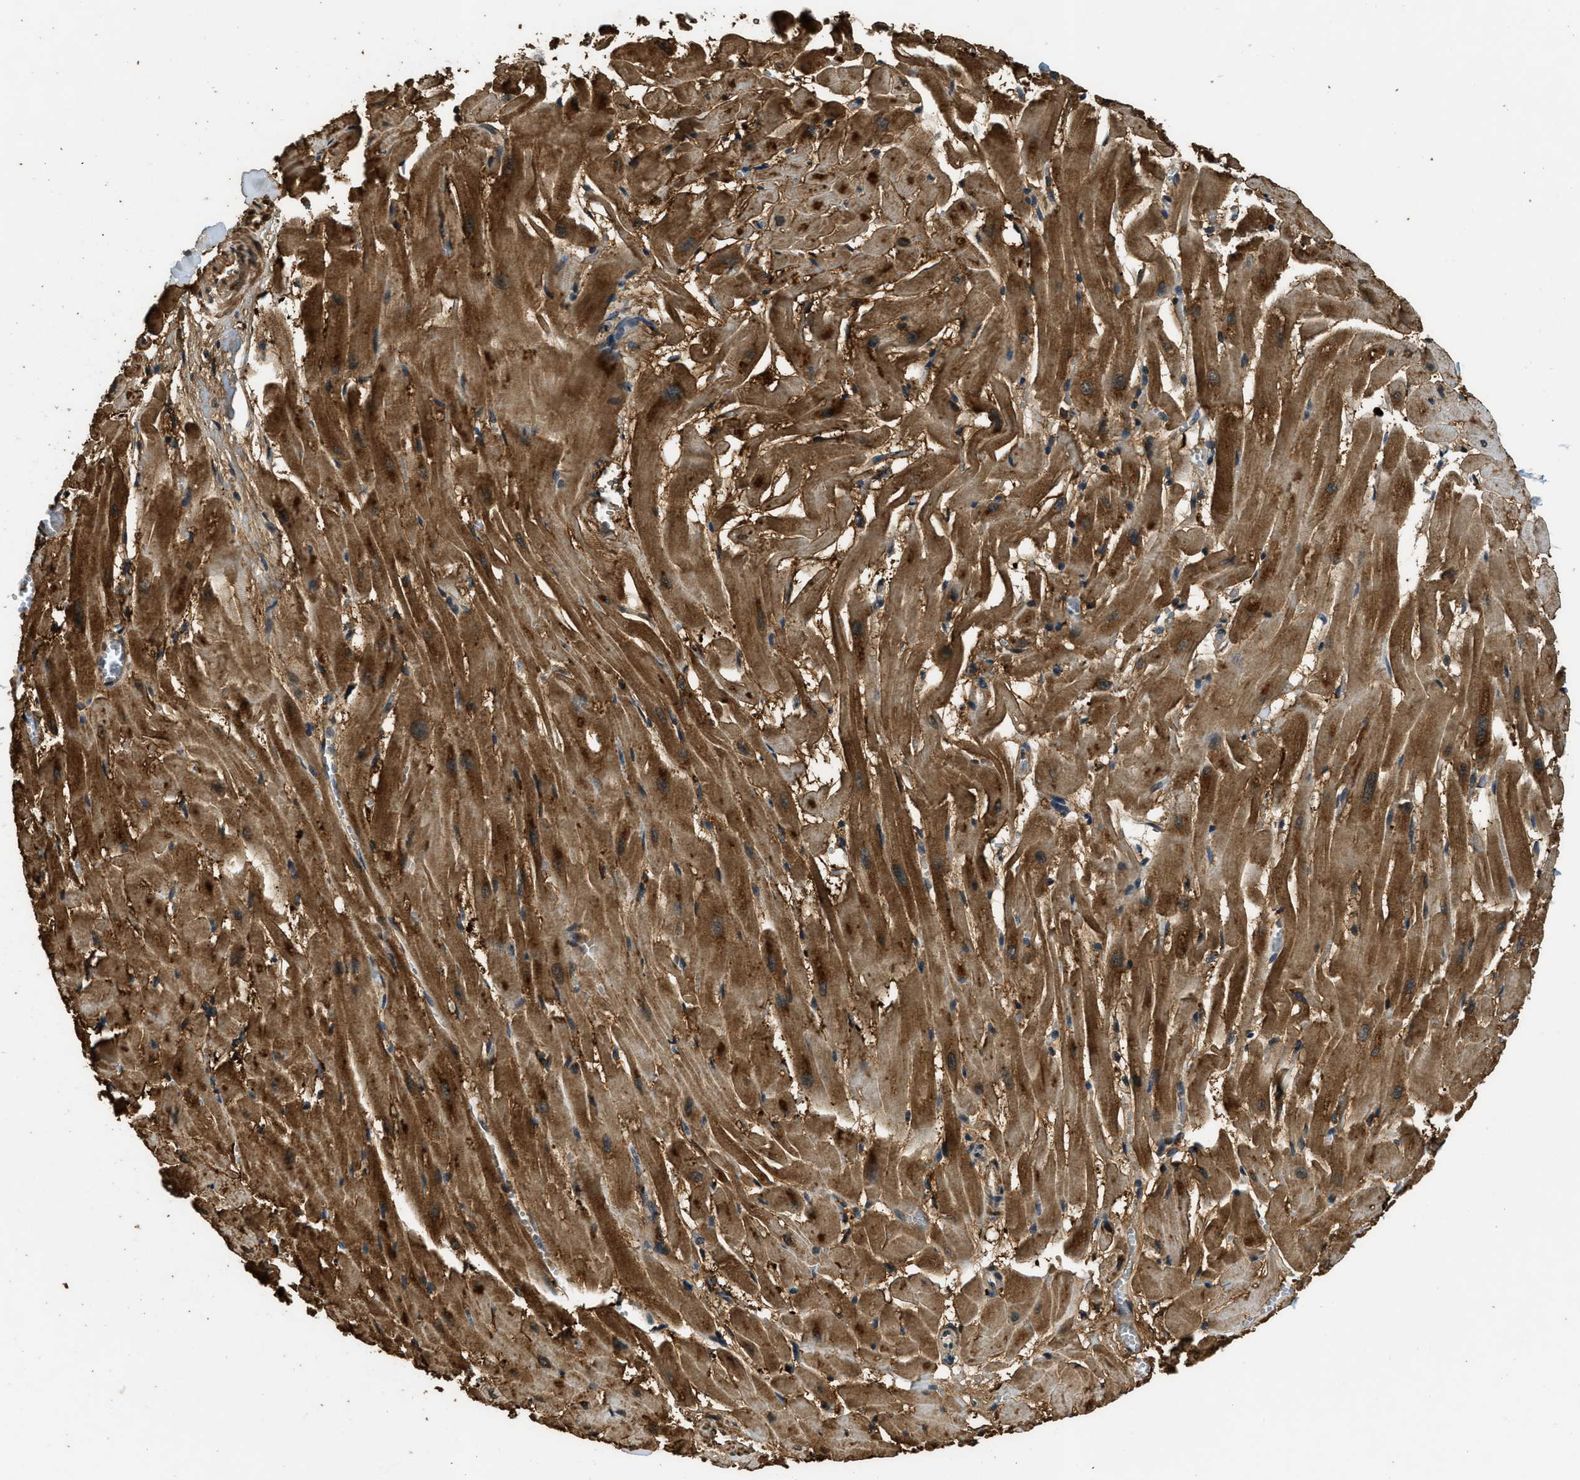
{"staining": {"intensity": "moderate", "quantity": ">75%", "location": "cytoplasmic/membranous"}, "tissue": "heart muscle", "cell_type": "Cardiomyocytes", "image_type": "normal", "snomed": [{"axis": "morphology", "description": "Normal tissue, NOS"}, {"axis": "topography", "description": "Heart"}], "caption": "Brown immunohistochemical staining in normal human heart muscle displays moderate cytoplasmic/membranous staining in approximately >75% of cardiomyocytes.", "gene": "MED21", "patient": {"sex": "female", "age": 19}}